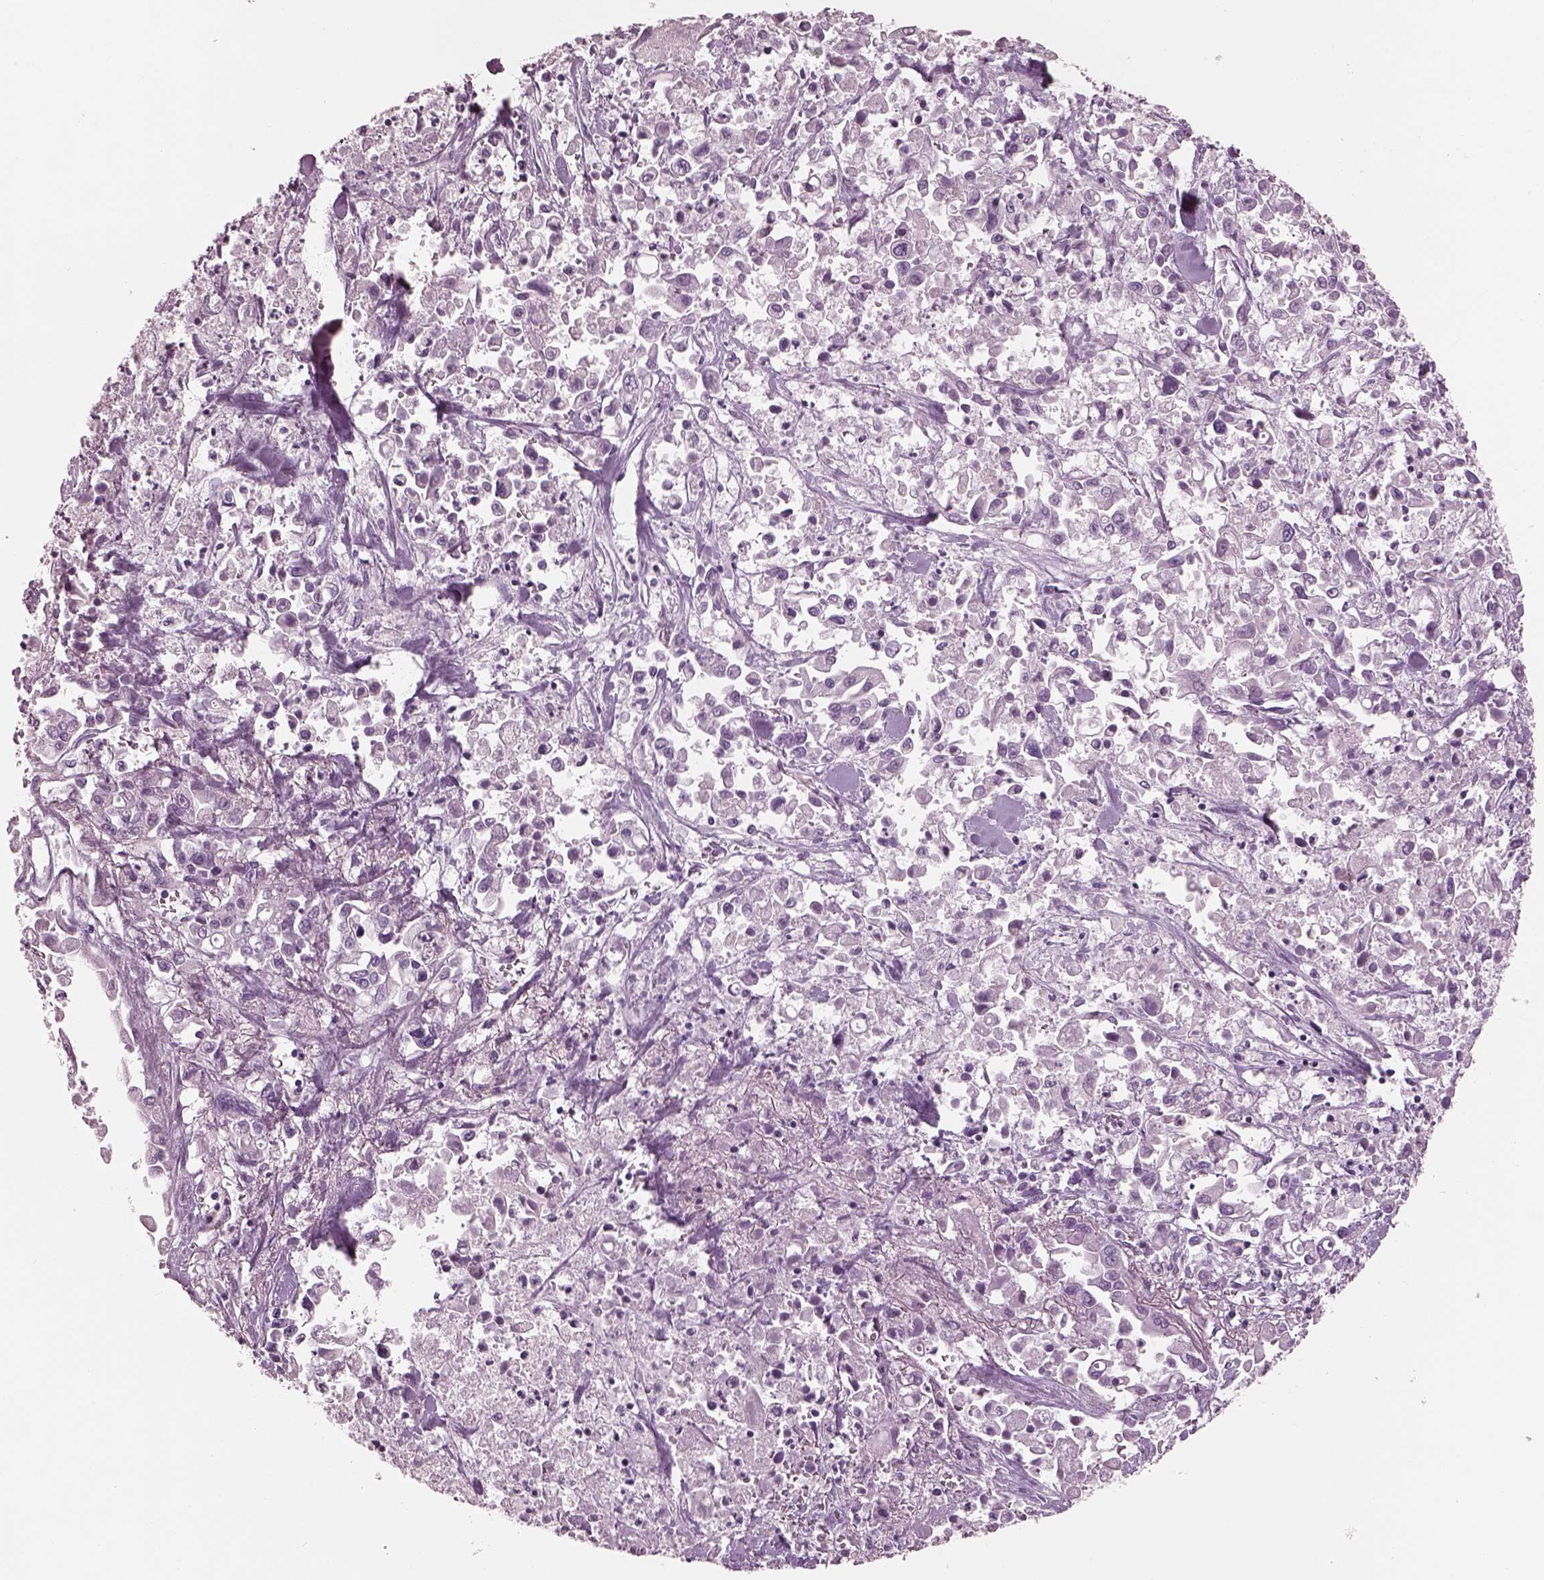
{"staining": {"intensity": "negative", "quantity": "none", "location": "none"}, "tissue": "pancreatic cancer", "cell_type": "Tumor cells", "image_type": "cancer", "snomed": [{"axis": "morphology", "description": "Adenocarcinoma, NOS"}, {"axis": "topography", "description": "Pancreas"}], "caption": "High magnification brightfield microscopy of pancreatic adenocarcinoma stained with DAB (3,3'-diaminobenzidine) (brown) and counterstained with hematoxylin (blue): tumor cells show no significant staining. (Stains: DAB immunohistochemistry (IHC) with hematoxylin counter stain, Microscopy: brightfield microscopy at high magnification).", "gene": "HYDIN", "patient": {"sex": "female", "age": 83}}